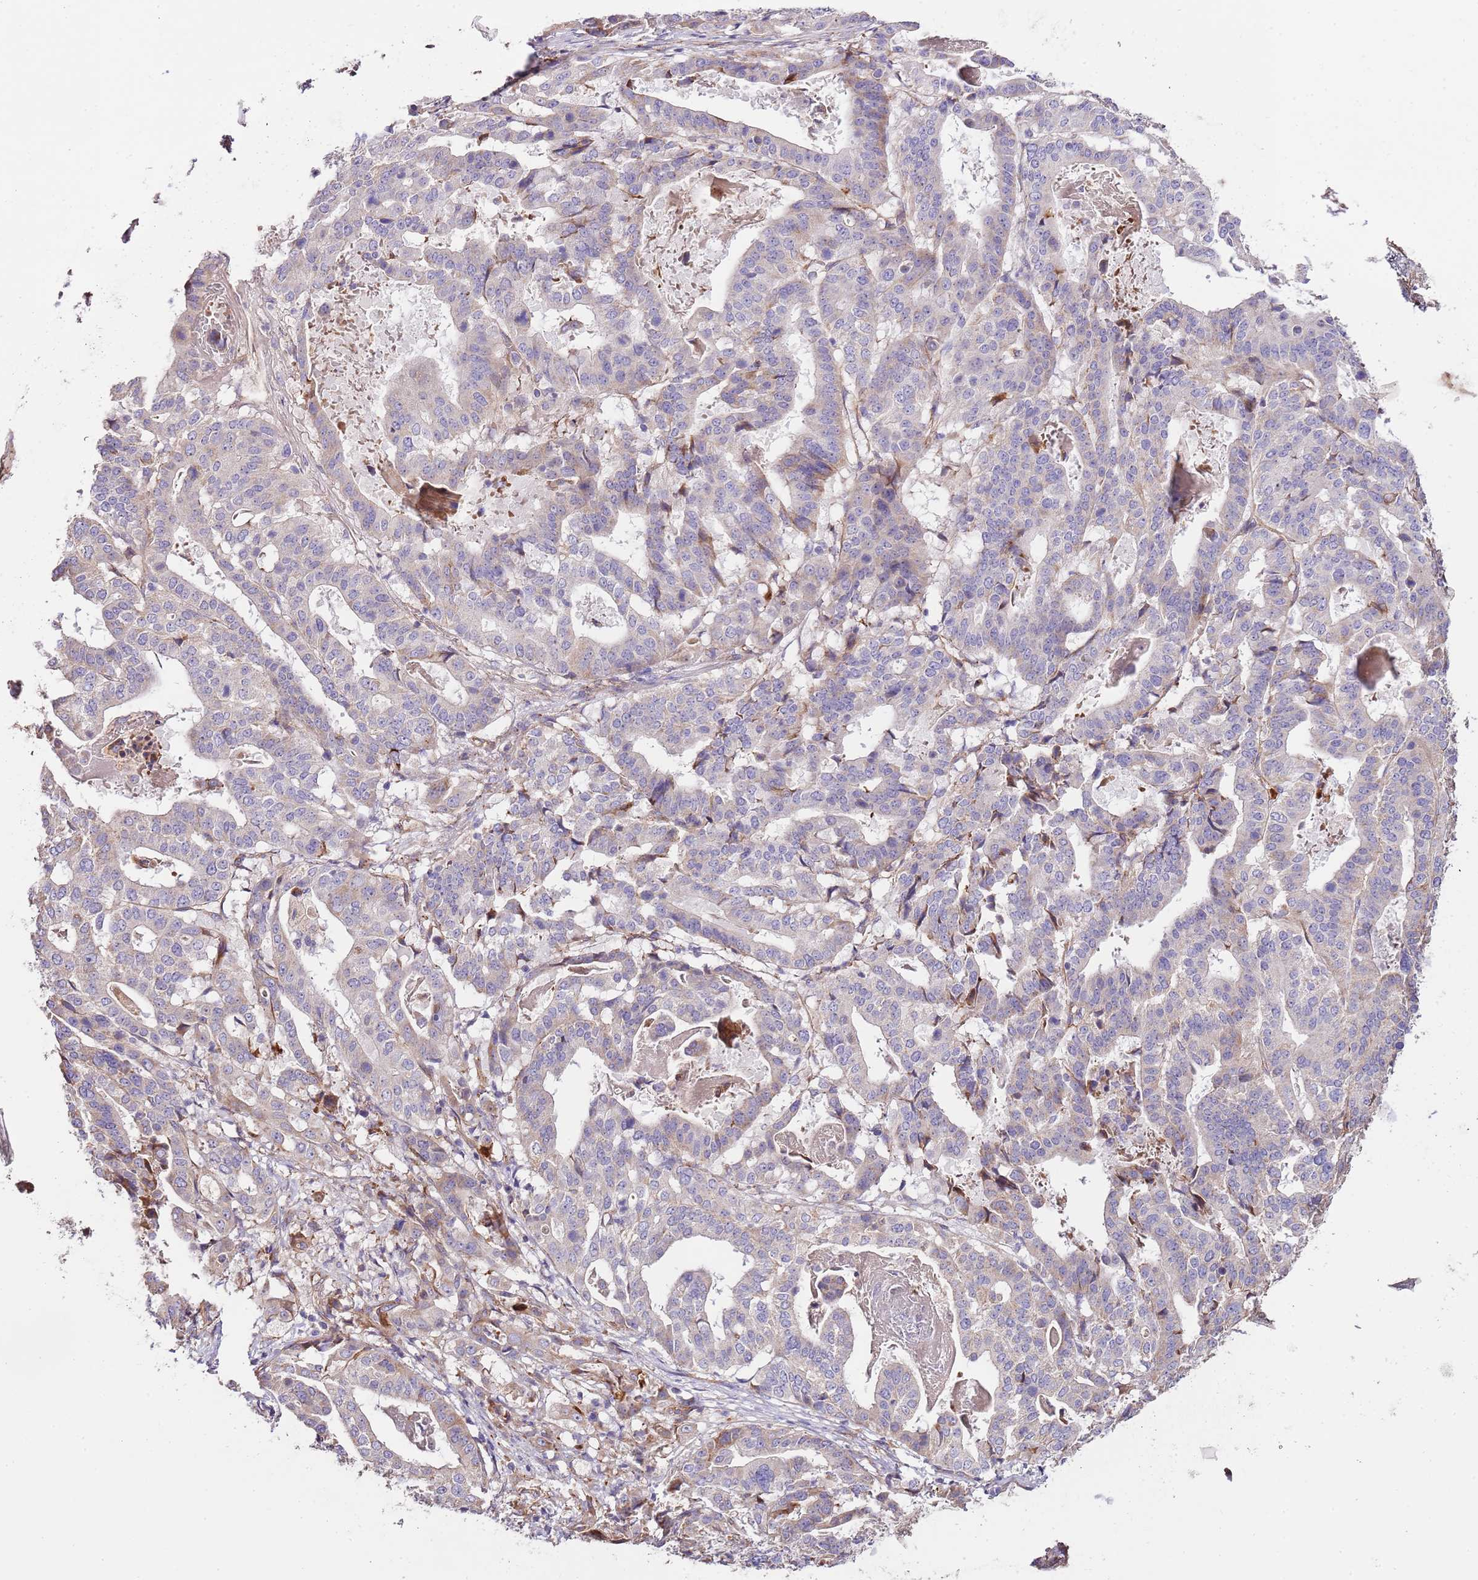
{"staining": {"intensity": "weak", "quantity": "<25%", "location": "cytoplasmic/membranous"}, "tissue": "stomach cancer", "cell_type": "Tumor cells", "image_type": "cancer", "snomed": [{"axis": "morphology", "description": "Adenocarcinoma, NOS"}, {"axis": "topography", "description": "Stomach"}], "caption": "Tumor cells are negative for protein expression in human stomach cancer.", "gene": "DOCK6", "patient": {"sex": "male", "age": 48}}